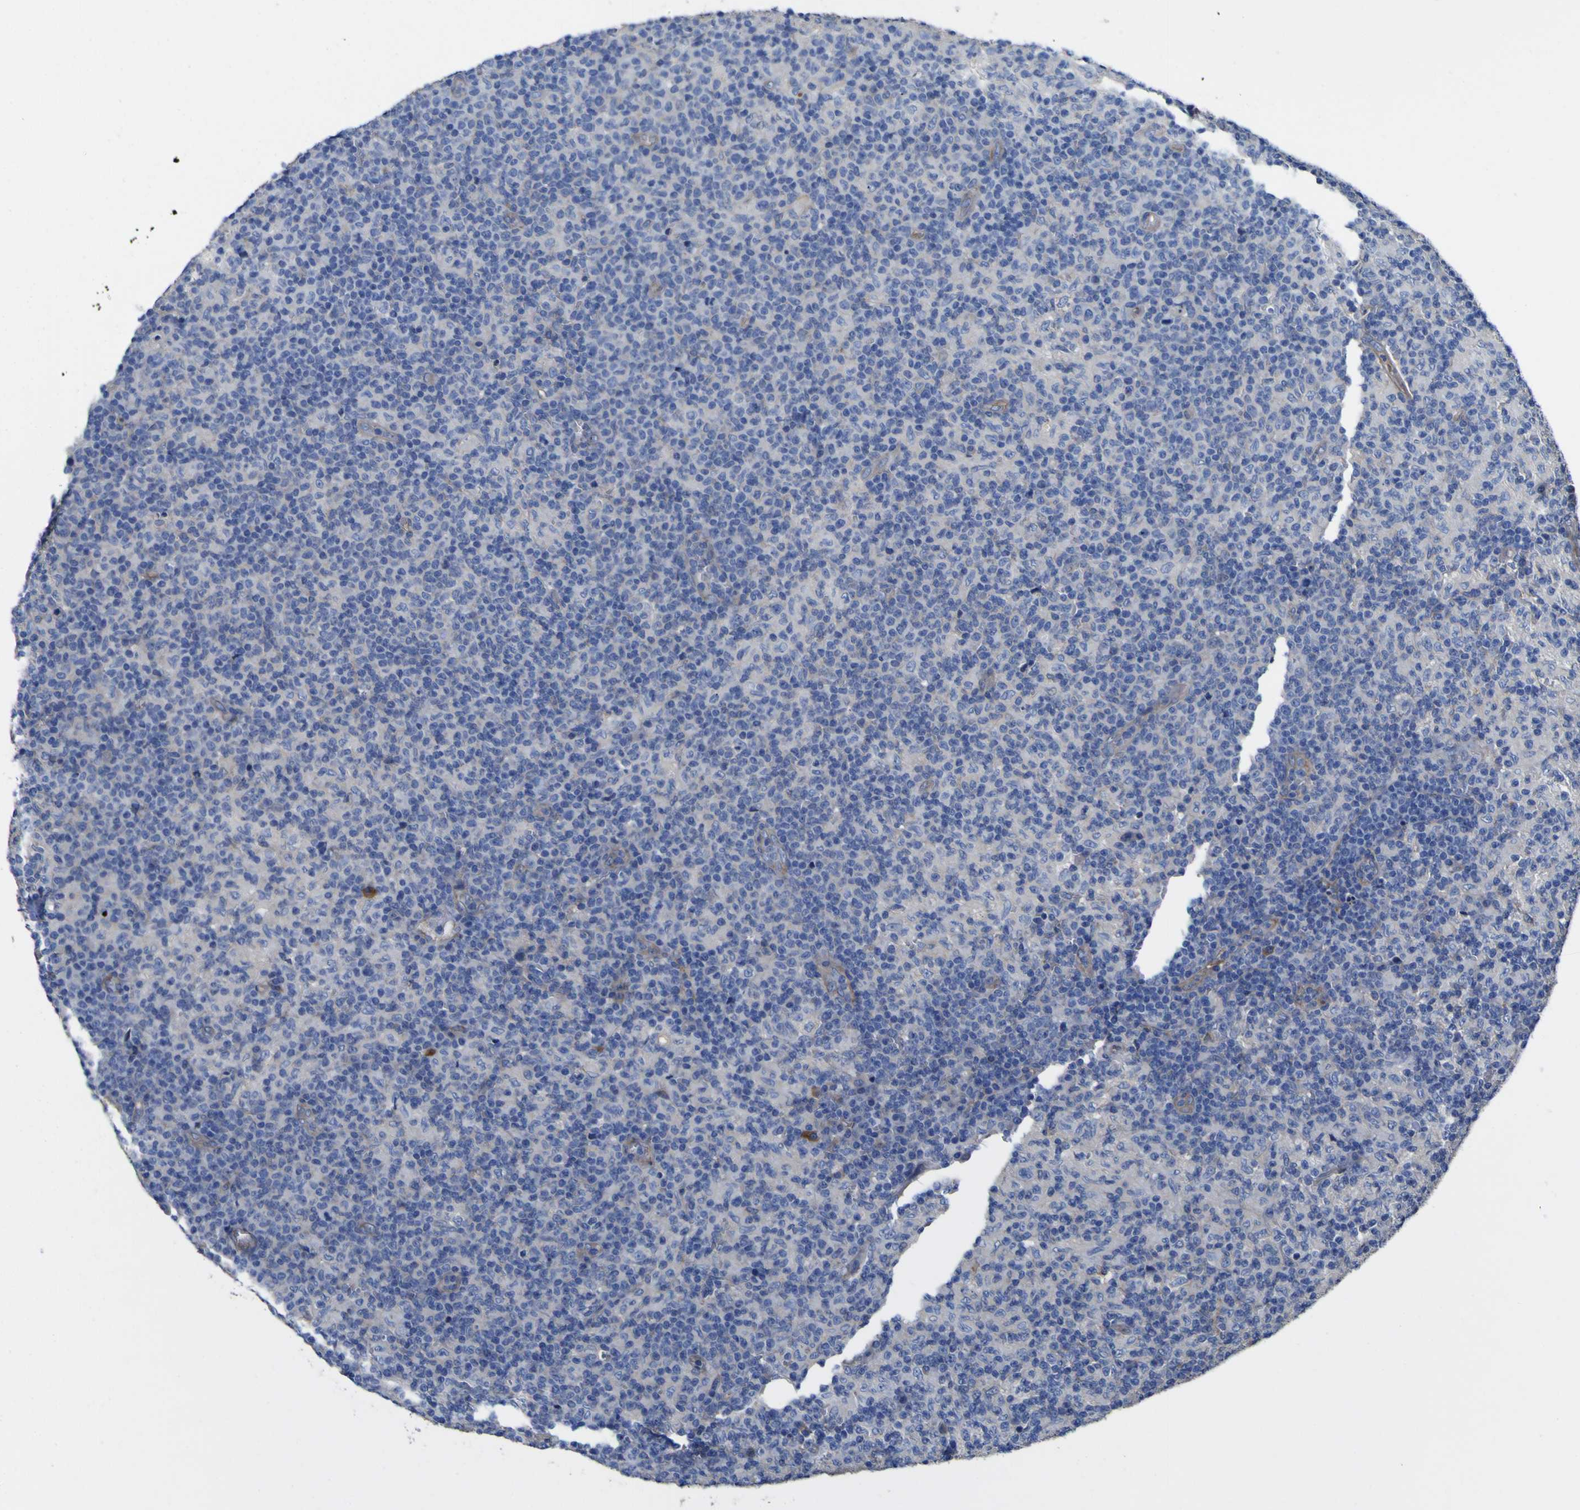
{"staining": {"intensity": "moderate", "quantity": "25%-75%", "location": "cytoplasmic/membranous"}, "tissue": "lymph node", "cell_type": "Germinal center cells", "image_type": "normal", "snomed": [{"axis": "morphology", "description": "Normal tissue, NOS"}, {"axis": "morphology", "description": "Inflammation, NOS"}, {"axis": "topography", "description": "Lymph node"}], "caption": "Immunohistochemistry (IHC) of unremarkable human lymph node displays medium levels of moderate cytoplasmic/membranous positivity in approximately 25%-75% of germinal center cells. The staining was performed using DAB (3,3'-diaminobenzidine) to visualize the protein expression in brown, while the nuclei were stained in blue with hematoxylin (Magnification: 20x).", "gene": "CD151", "patient": {"sex": "male", "age": 55}}